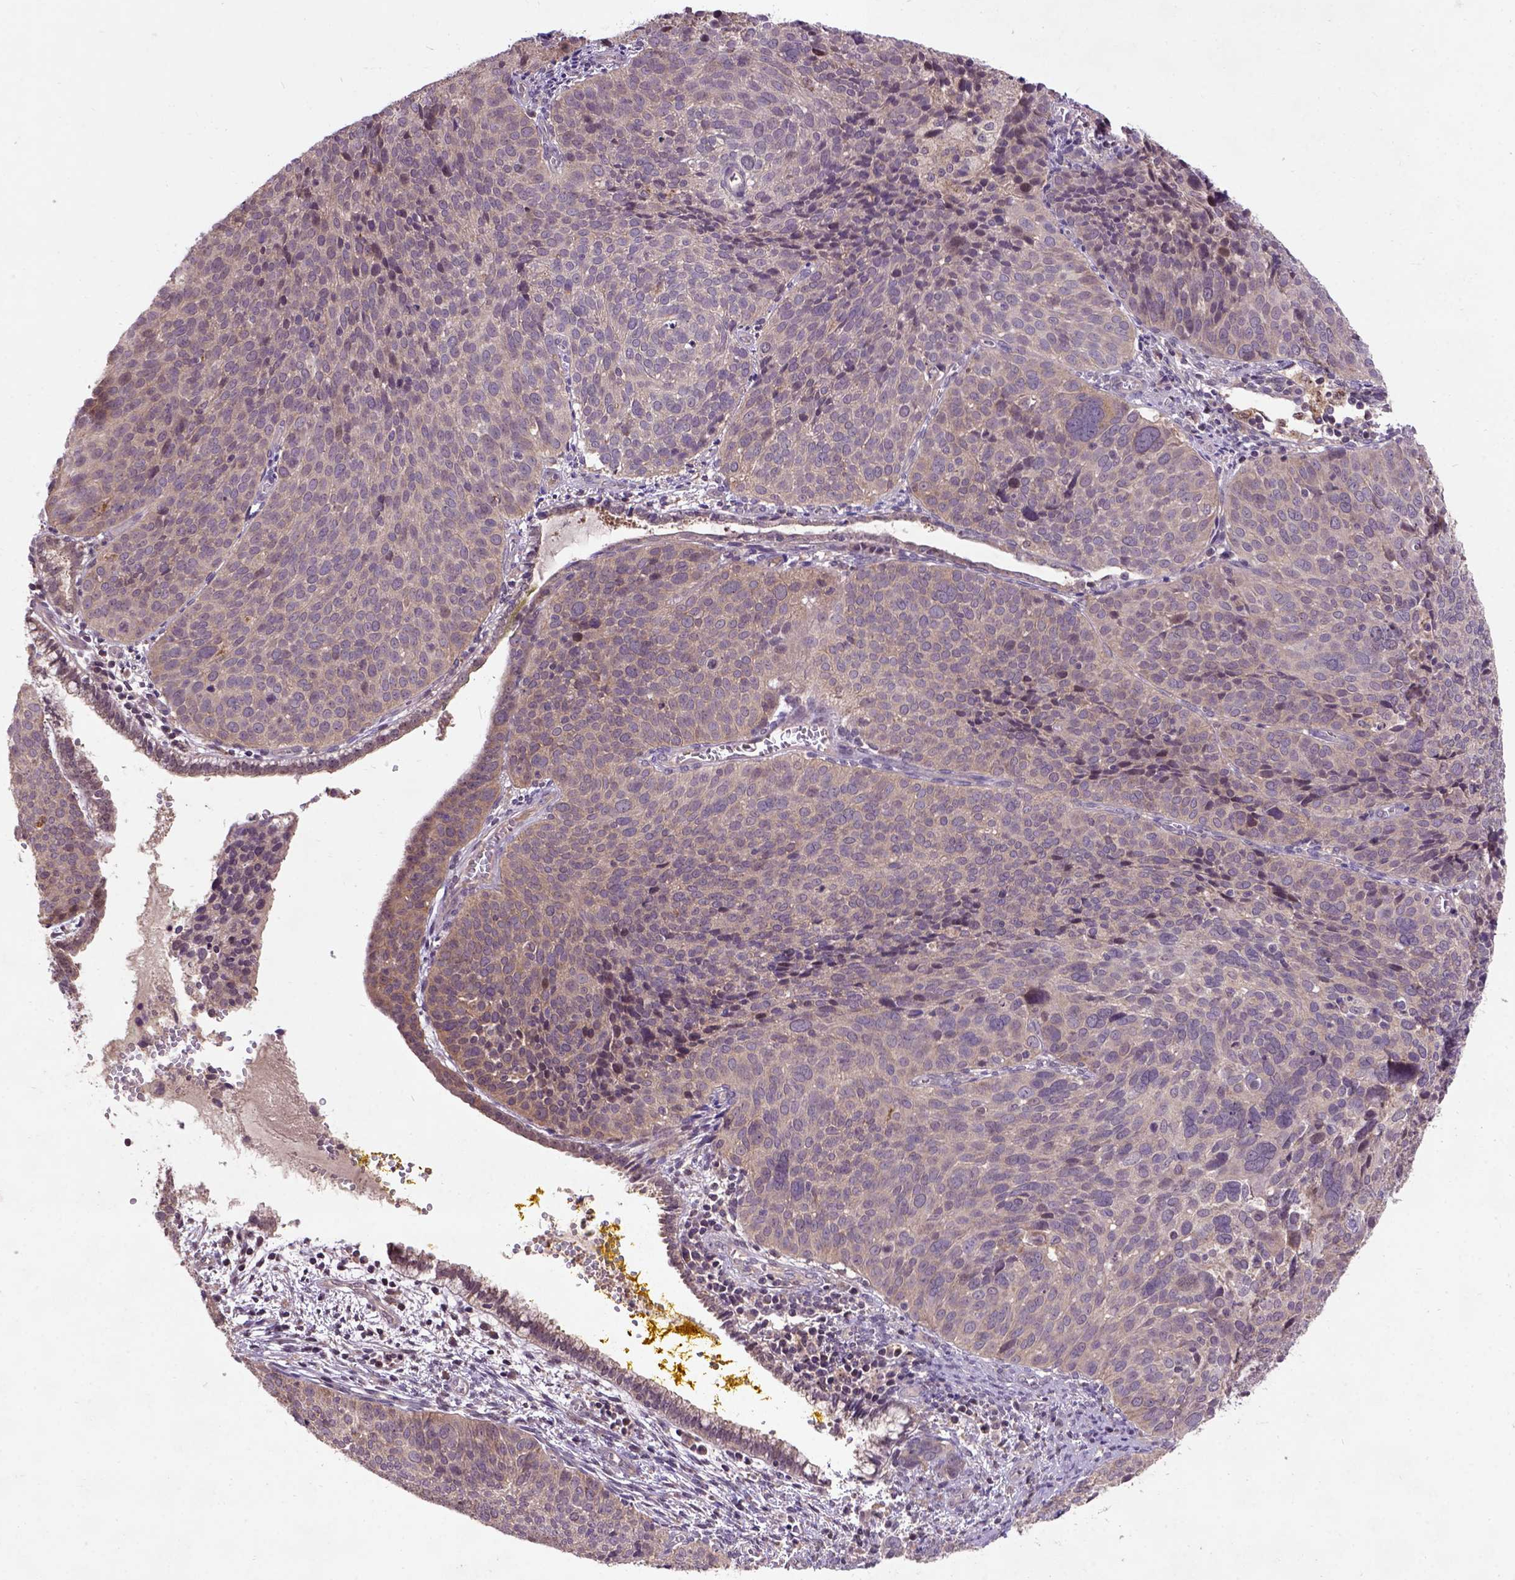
{"staining": {"intensity": "weak", "quantity": "25%-75%", "location": "cytoplasmic/membranous"}, "tissue": "cervical cancer", "cell_type": "Tumor cells", "image_type": "cancer", "snomed": [{"axis": "morphology", "description": "Squamous cell carcinoma, NOS"}, {"axis": "topography", "description": "Cervix"}], "caption": "The immunohistochemical stain highlights weak cytoplasmic/membranous expression in tumor cells of cervical cancer (squamous cell carcinoma) tissue. (Stains: DAB in brown, nuclei in blue, Microscopy: brightfield microscopy at high magnification).", "gene": "KBTBD8", "patient": {"sex": "female", "age": 39}}